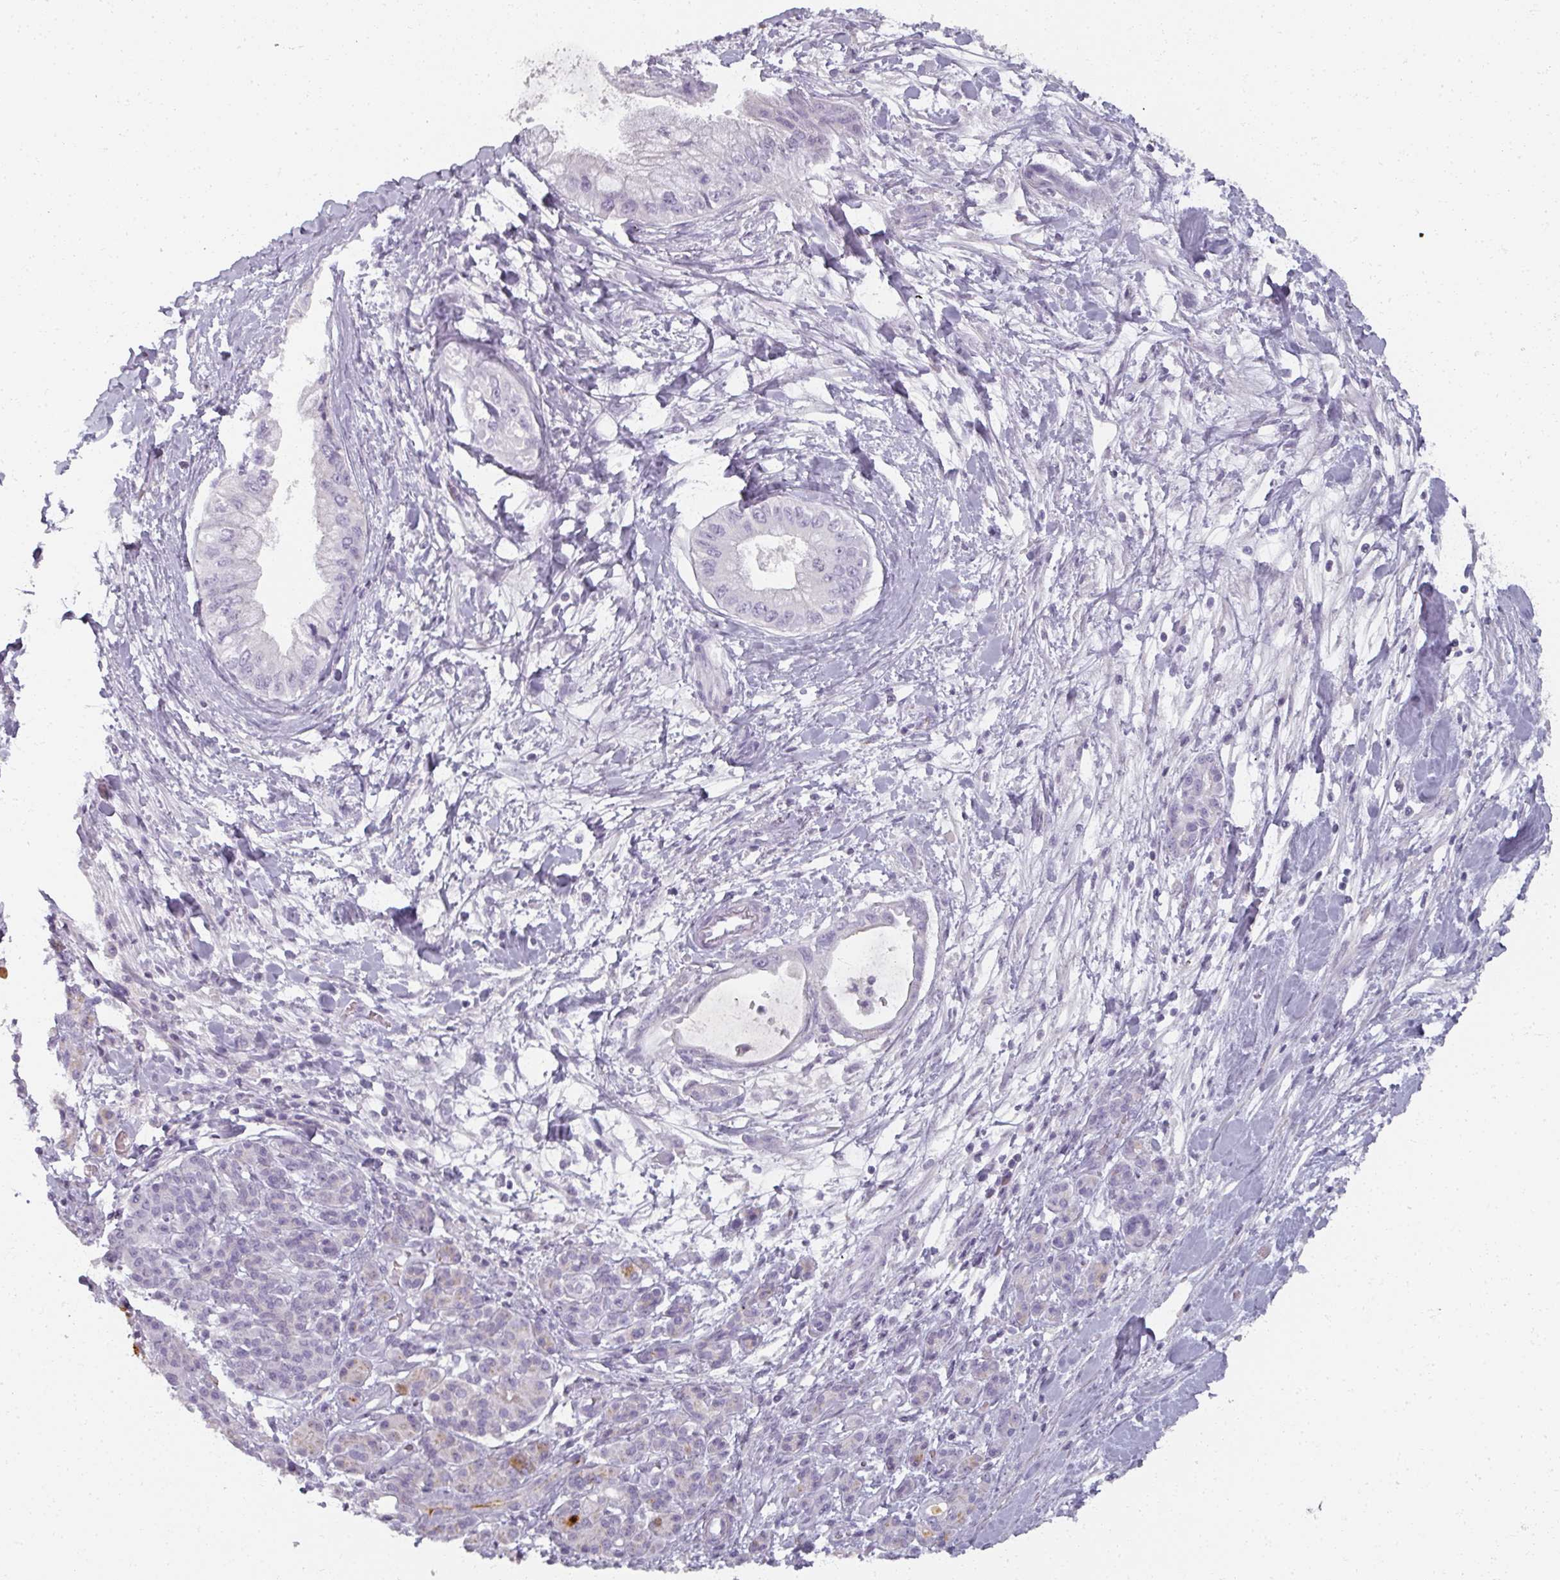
{"staining": {"intensity": "negative", "quantity": "none", "location": "none"}, "tissue": "pancreatic cancer", "cell_type": "Tumor cells", "image_type": "cancer", "snomed": [{"axis": "morphology", "description": "Adenocarcinoma, NOS"}, {"axis": "topography", "description": "Pancreas"}], "caption": "This is an immunohistochemistry (IHC) histopathology image of human pancreatic adenocarcinoma. There is no positivity in tumor cells.", "gene": "REG3G", "patient": {"sex": "male", "age": 48}}